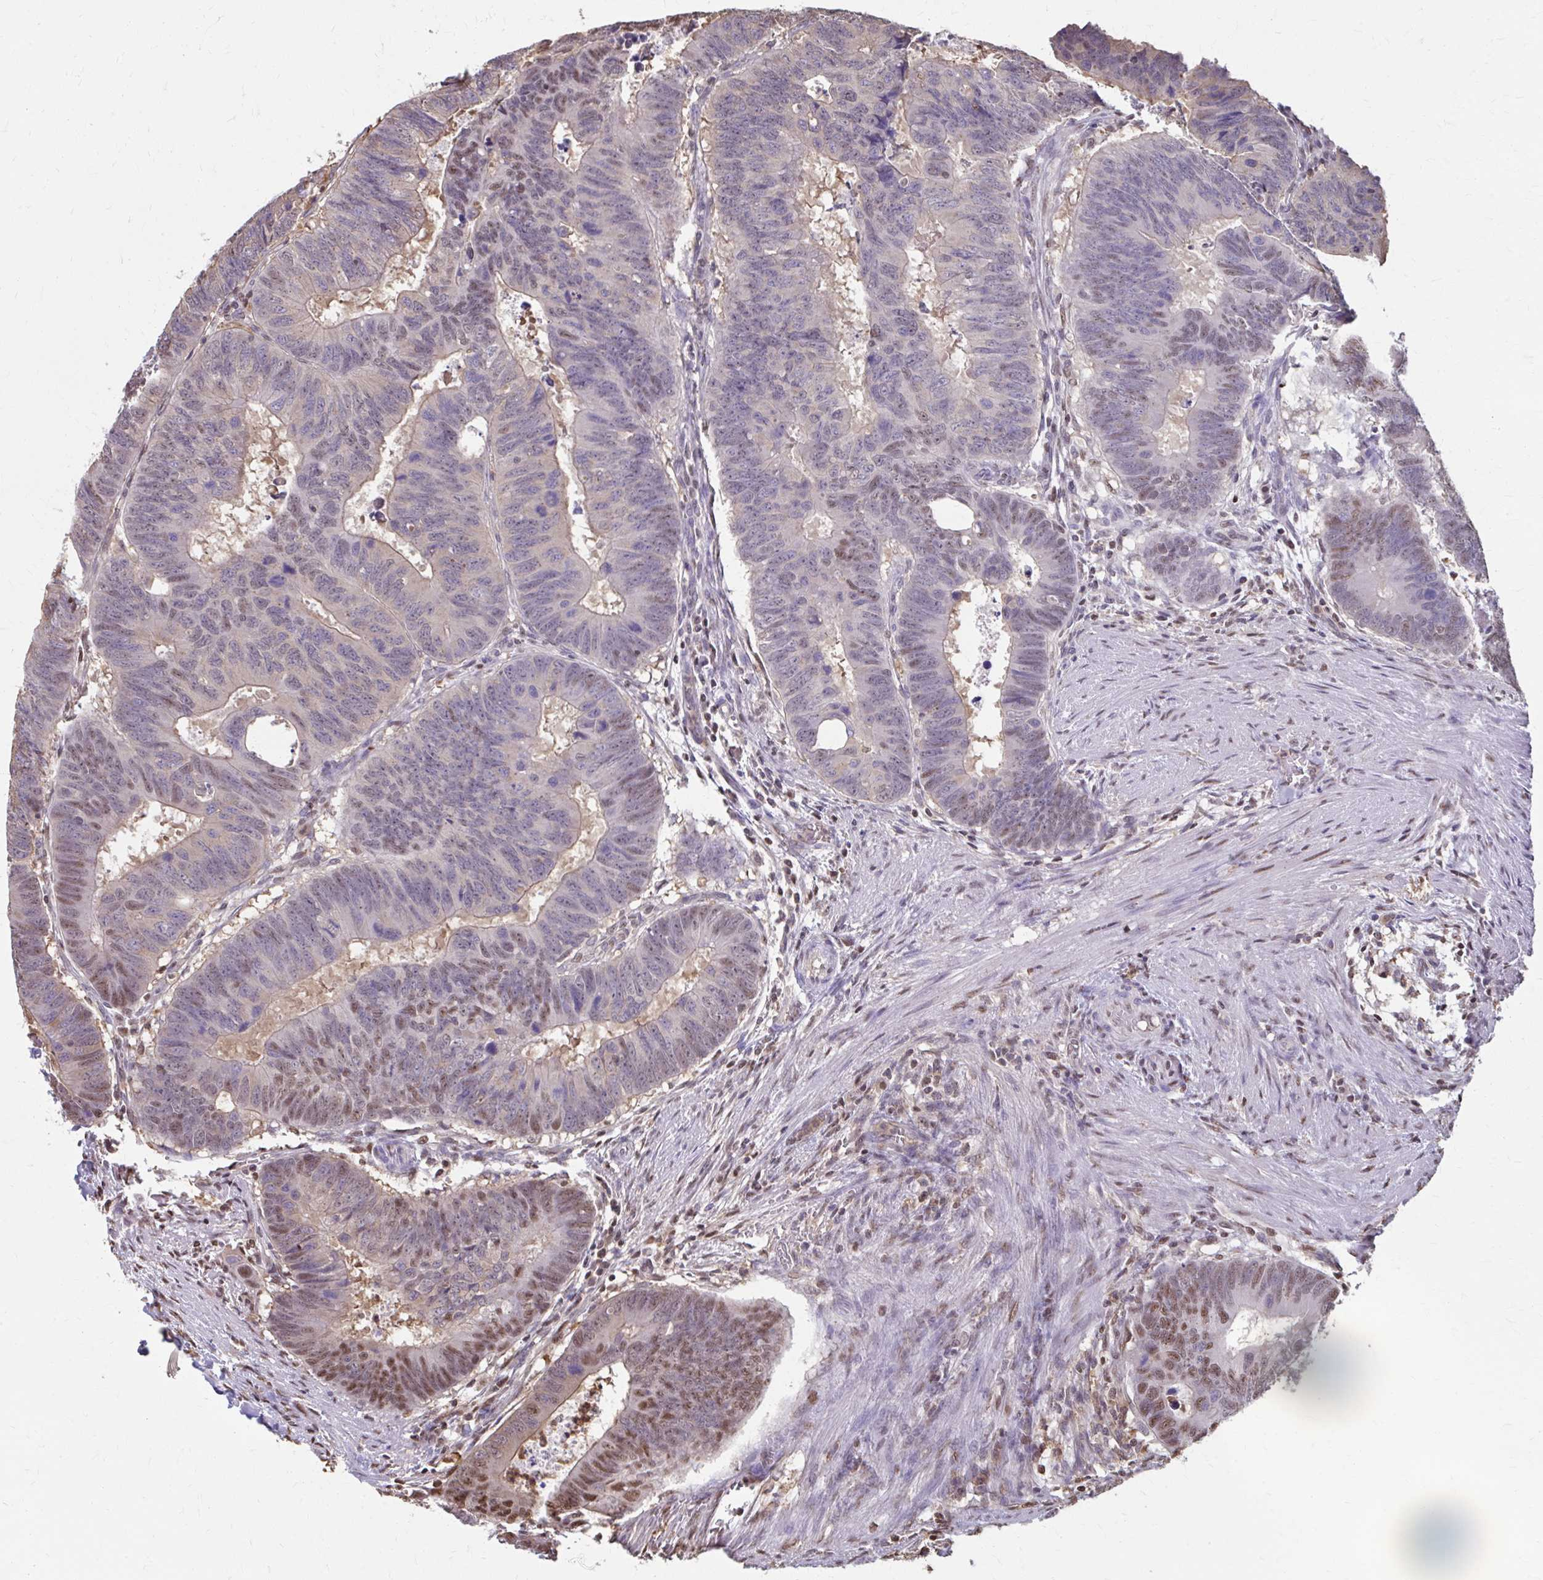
{"staining": {"intensity": "moderate", "quantity": "<25%", "location": "nuclear"}, "tissue": "colorectal cancer", "cell_type": "Tumor cells", "image_type": "cancer", "snomed": [{"axis": "morphology", "description": "Adenocarcinoma, NOS"}, {"axis": "topography", "description": "Colon"}], "caption": "Moderate nuclear expression is present in approximately <25% of tumor cells in colorectal cancer (adenocarcinoma). Nuclei are stained in blue.", "gene": "ING4", "patient": {"sex": "male", "age": 62}}